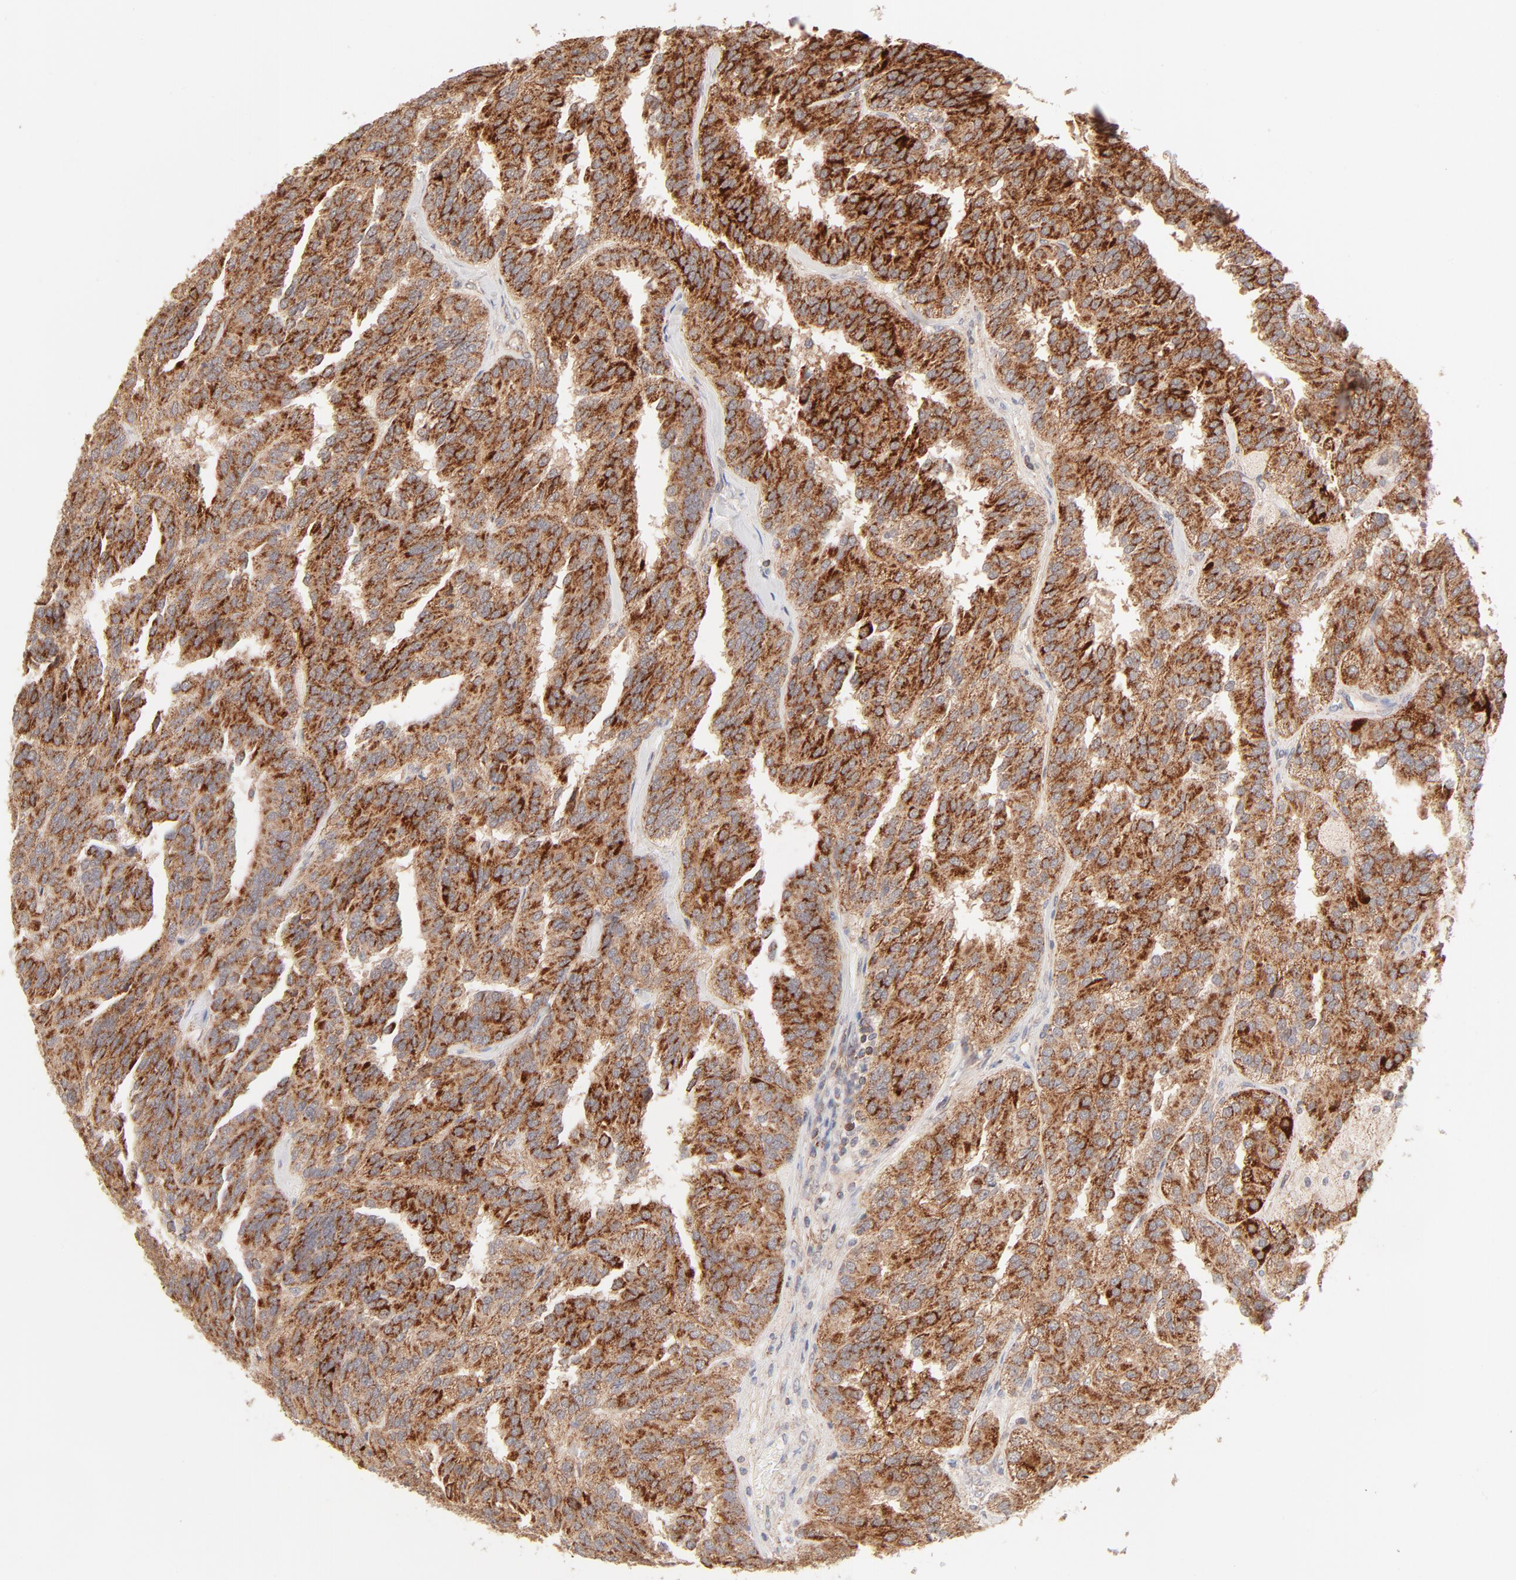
{"staining": {"intensity": "strong", "quantity": ">75%", "location": "cytoplasmic/membranous"}, "tissue": "renal cancer", "cell_type": "Tumor cells", "image_type": "cancer", "snomed": [{"axis": "morphology", "description": "Adenocarcinoma, NOS"}, {"axis": "topography", "description": "Kidney"}], "caption": "Brown immunohistochemical staining in renal cancer (adenocarcinoma) reveals strong cytoplasmic/membranous staining in about >75% of tumor cells. Using DAB (brown) and hematoxylin (blue) stains, captured at high magnification using brightfield microscopy.", "gene": "CSPG4", "patient": {"sex": "male", "age": 46}}